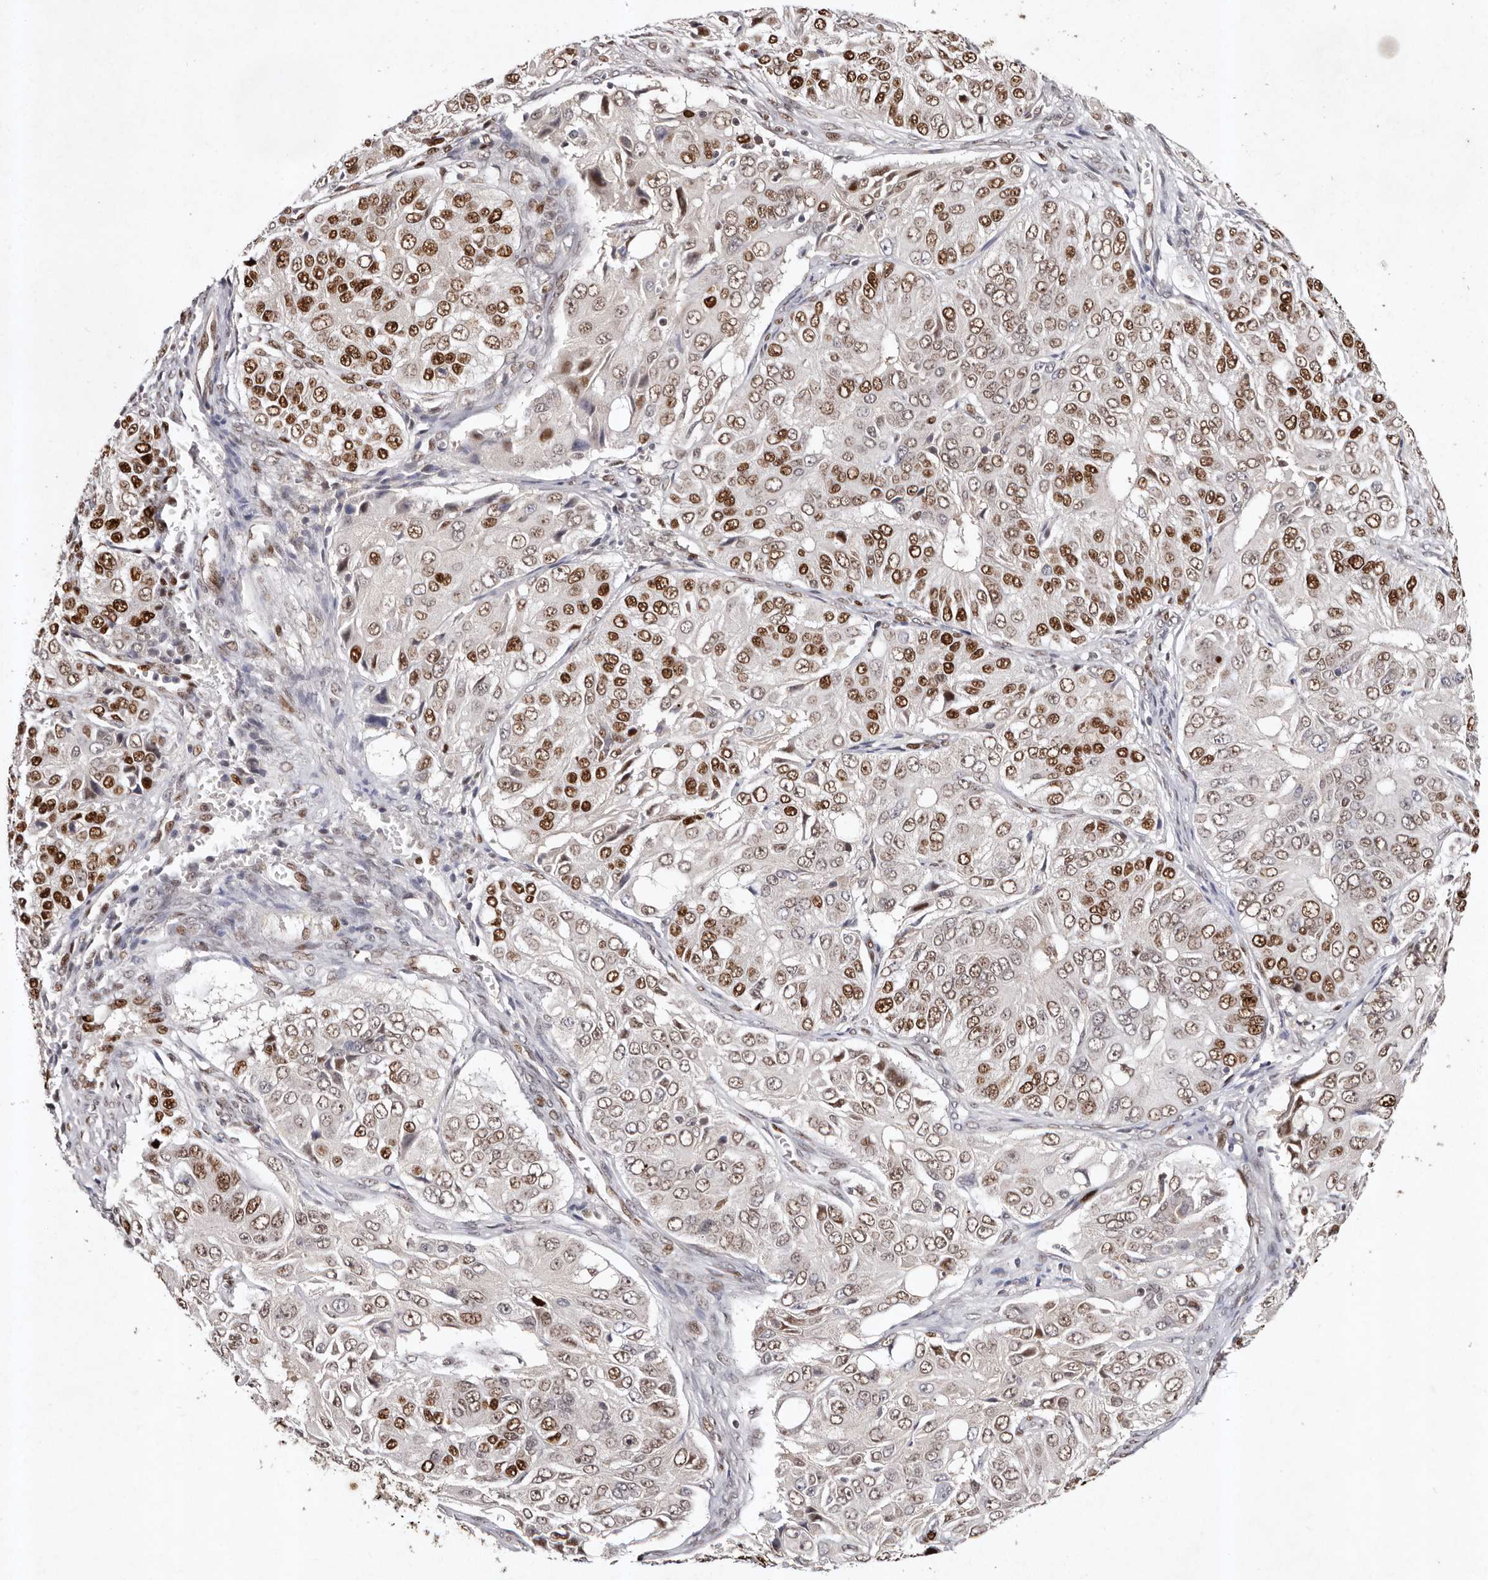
{"staining": {"intensity": "strong", "quantity": ">75%", "location": "nuclear"}, "tissue": "ovarian cancer", "cell_type": "Tumor cells", "image_type": "cancer", "snomed": [{"axis": "morphology", "description": "Carcinoma, endometroid"}, {"axis": "topography", "description": "Ovary"}], "caption": "High-power microscopy captured an immunohistochemistry image of endometroid carcinoma (ovarian), revealing strong nuclear staining in about >75% of tumor cells.", "gene": "KLF7", "patient": {"sex": "female", "age": 51}}